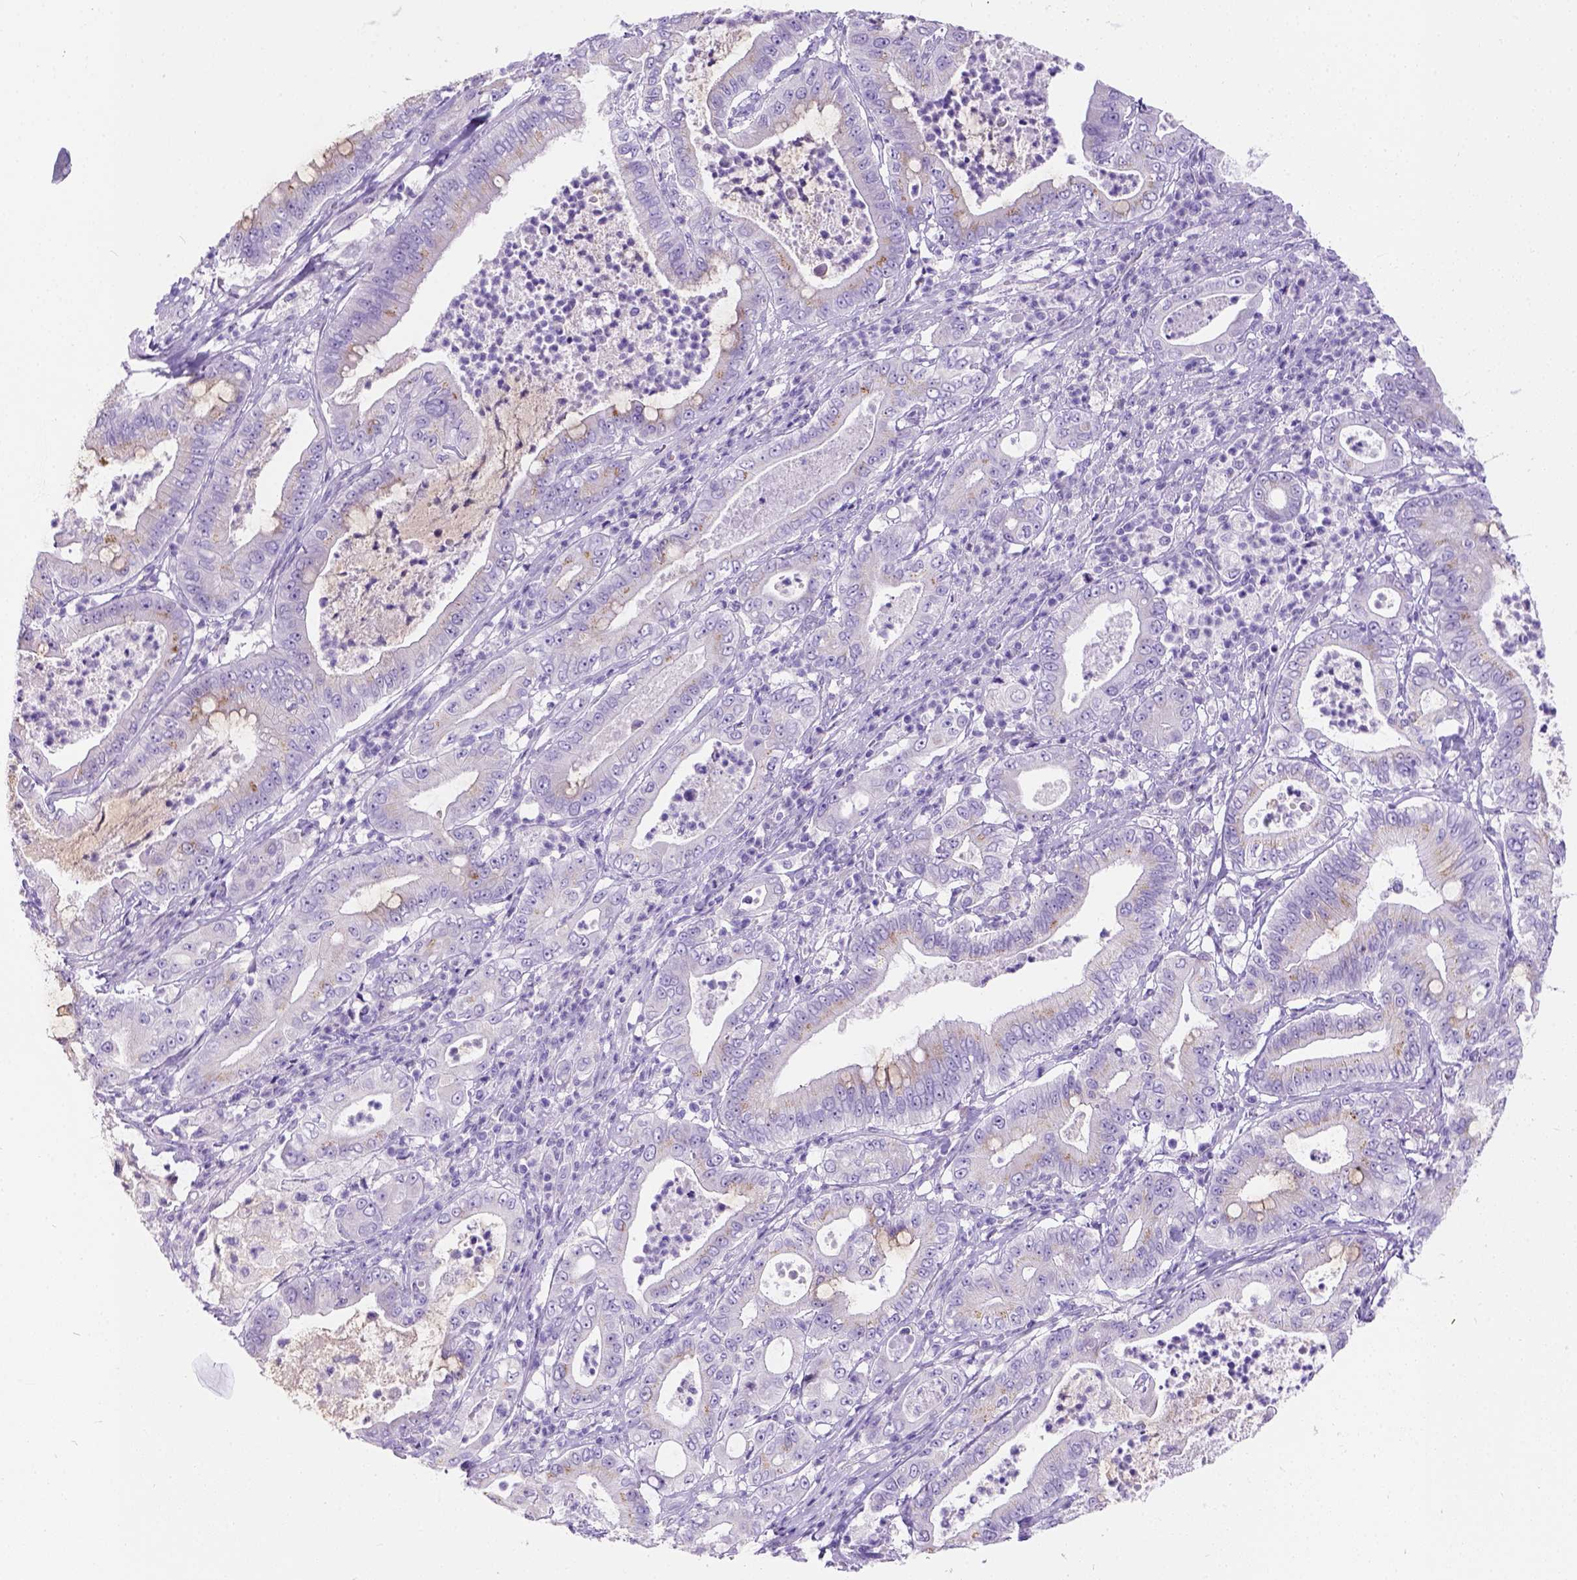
{"staining": {"intensity": "moderate", "quantity": "<25%", "location": "cytoplasmic/membranous"}, "tissue": "pancreatic cancer", "cell_type": "Tumor cells", "image_type": "cancer", "snomed": [{"axis": "morphology", "description": "Adenocarcinoma, NOS"}, {"axis": "topography", "description": "Pancreas"}], "caption": "Moderate cytoplasmic/membranous staining for a protein is identified in approximately <25% of tumor cells of pancreatic cancer using IHC.", "gene": "PHF7", "patient": {"sex": "male", "age": 71}}